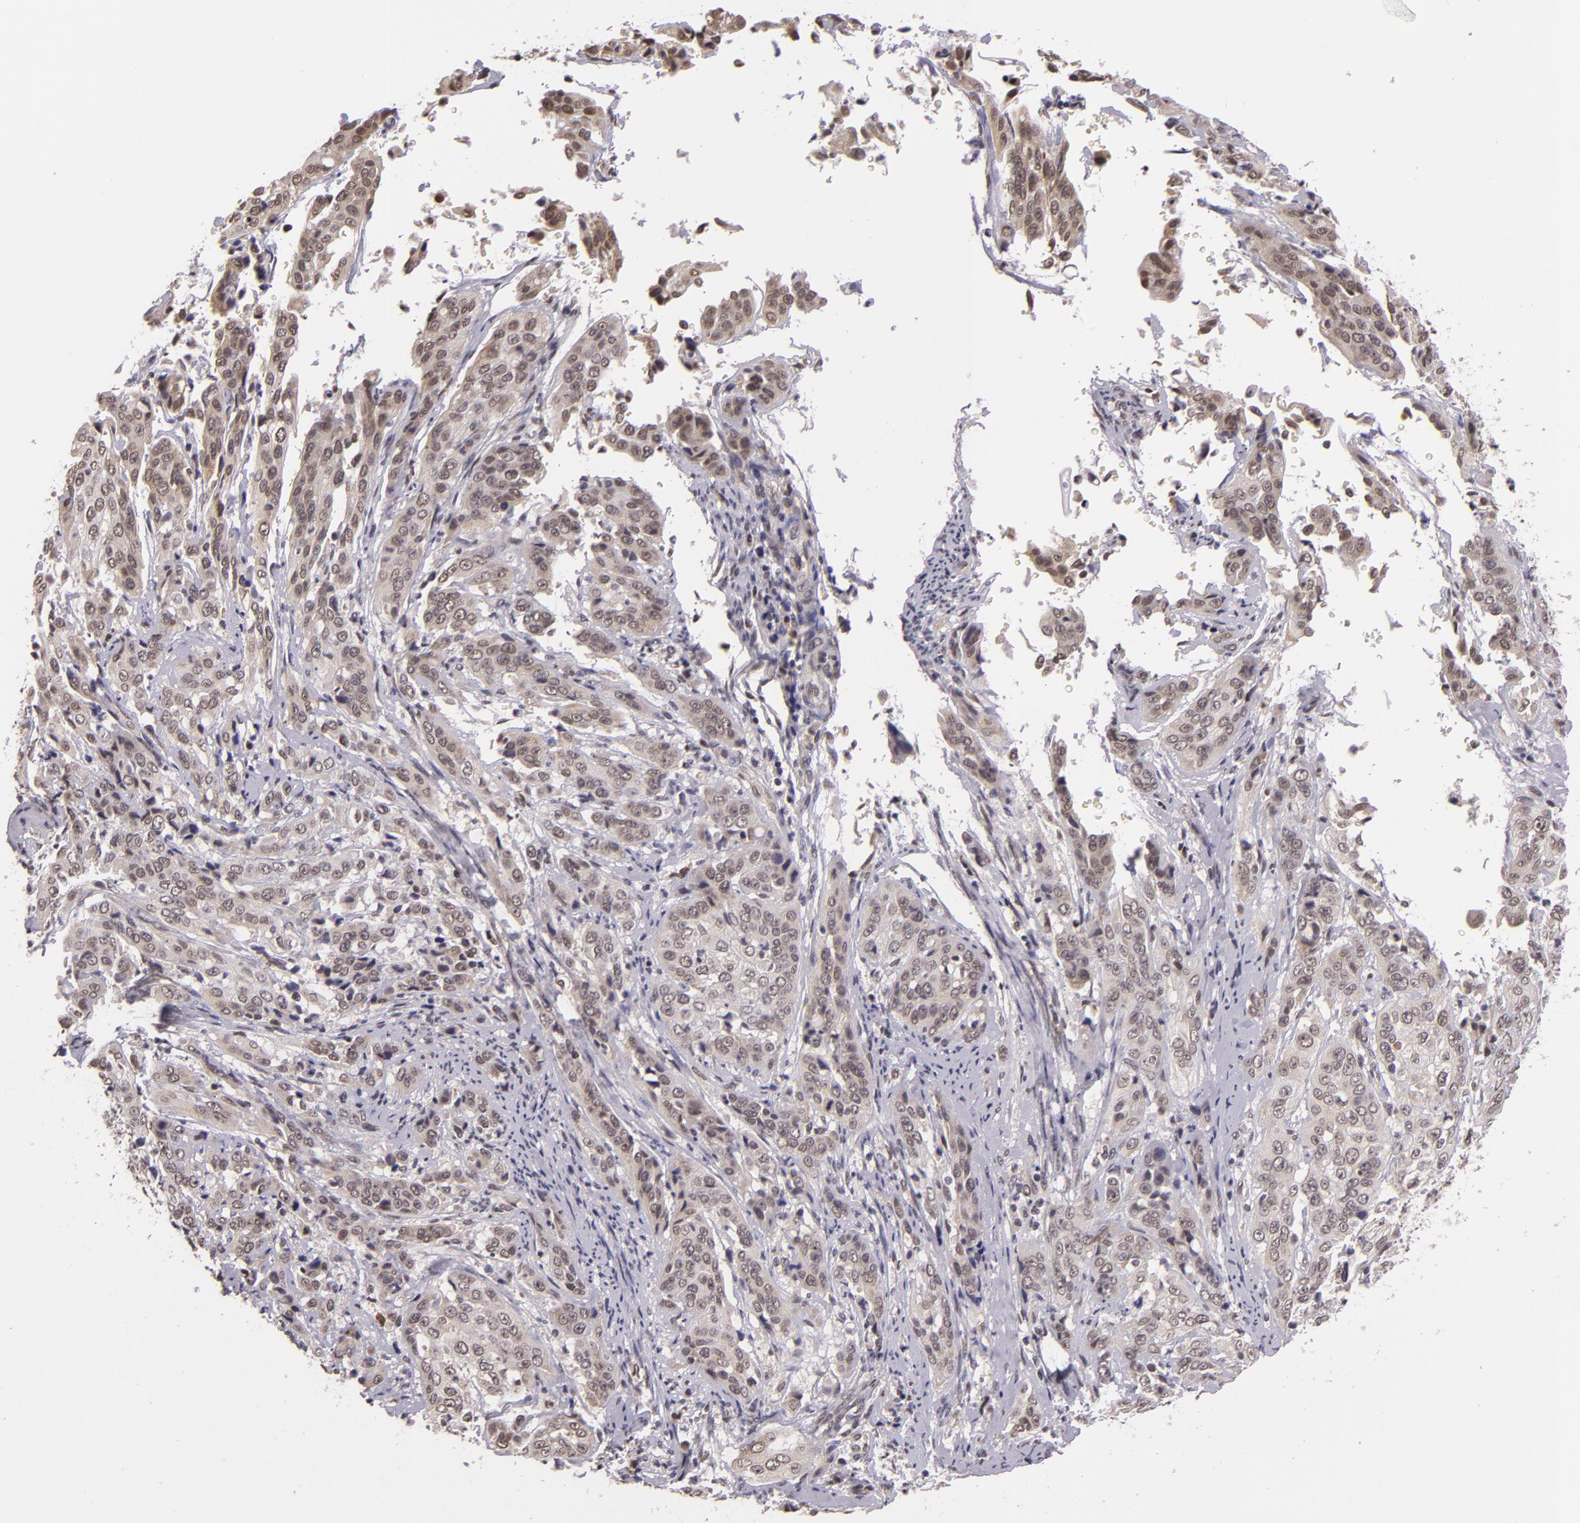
{"staining": {"intensity": "weak", "quantity": "25%-75%", "location": "cytoplasmic/membranous,nuclear"}, "tissue": "cervical cancer", "cell_type": "Tumor cells", "image_type": "cancer", "snomed": [{"axis": "morphology", "description": "Squamous cell carcinoma, NOS"}, {"axis": "topography", "description": "Cervix"}], "caption": "Squamous cell carcinoma (cervical) tissue displays weak cytoplasmic/membranous and nuclear positivity in approximately 25%-75% of tumor cells", "gene": "ALX1", "patient": {"sex": "female", "age": 41}}